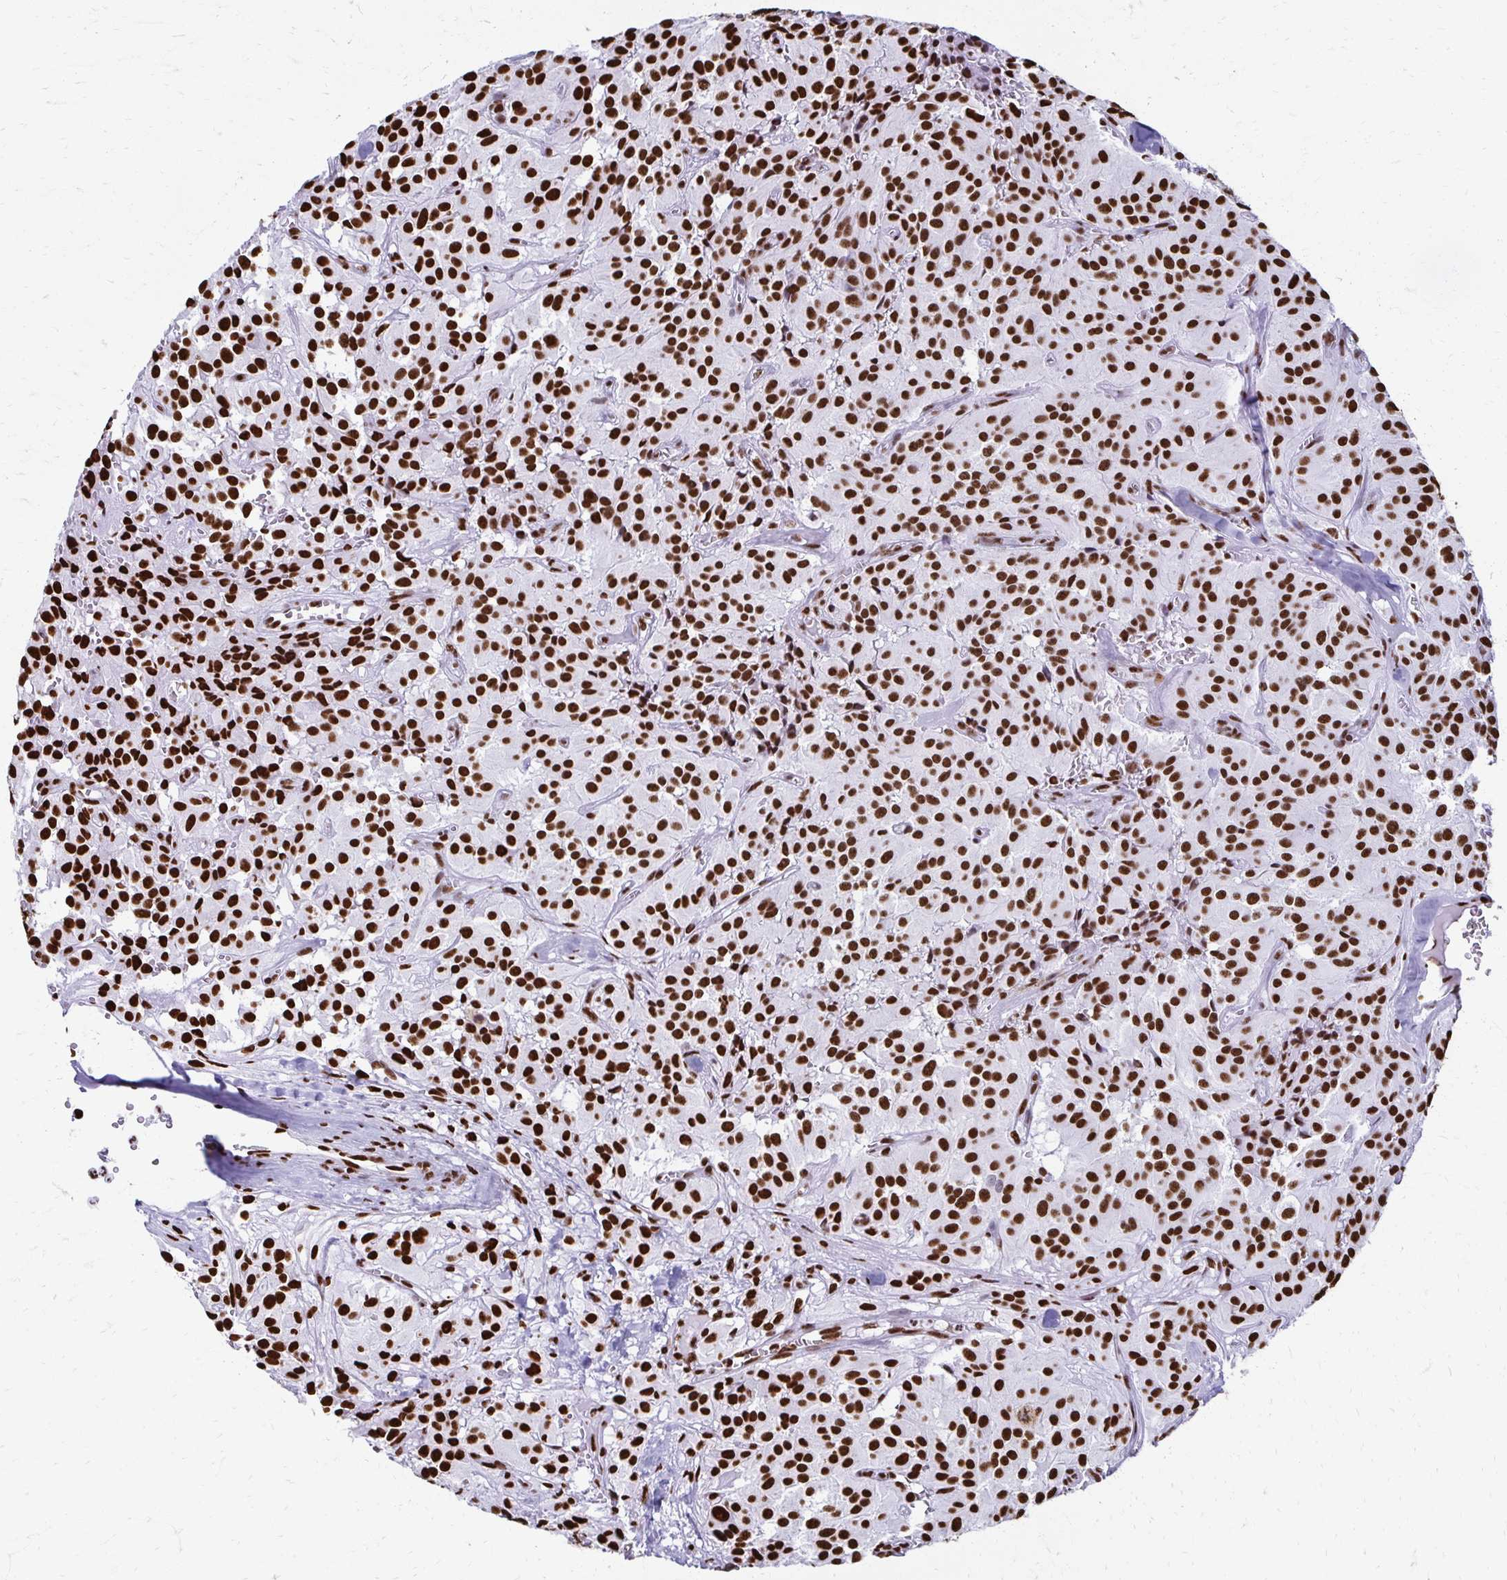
{"staining": {"intensity": "strong", "quantity": ">75%", "location": "nuclear"}, "tissue": "glioma", "cell_type": "Tumor cells", "image_type": "cancer", "snomed": [{"axis": "morphology", "description": "Glioma, malignant, Low grade"}, {"axis": "topography", "description": "Brain"}], "caption": "The photomicrograph displays immunohistochemical staining of glioma. There is strong nuclear staining is present in about >75% of tumor cells.", "gene": "NONO", "patient": {"sex": "male", "age": 42}}